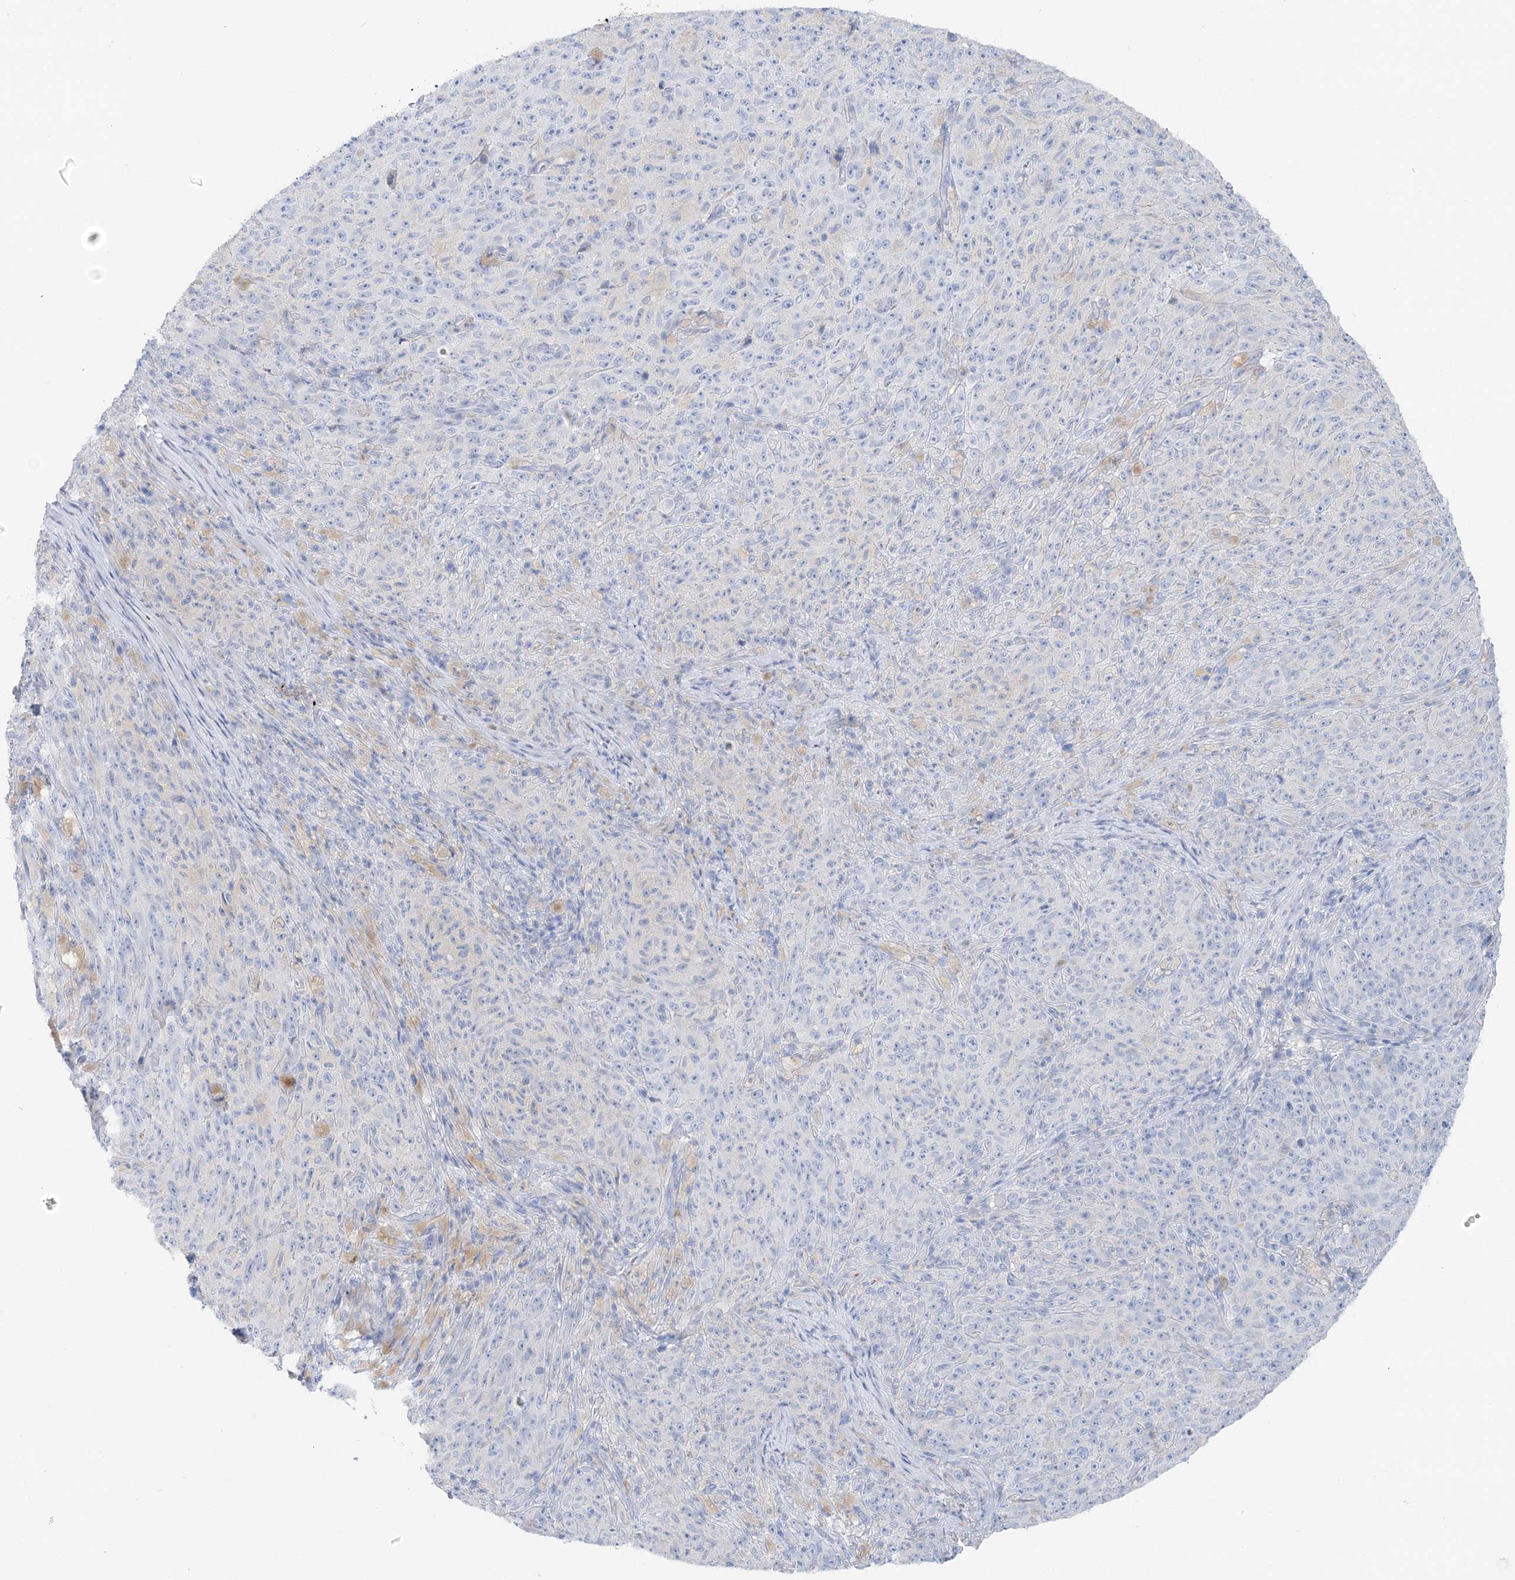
{"staining": {"intensity": "negative", "quantity": "none", "location": "none"}, "tissue": "melanoma", "cell_type": "Tumor cells", "image_type": "cancer", "snomed": [{"axis": "morphology", "description": "Malignant melanoma, NOS"}, {"axis": "topography", "description": "Skin"}], "caption": "High power microscopy micrograph of an immunohistochemistry micrograph of malignant melanoma, revealing no significant expression in tumor cells.", "gene": "HMGCS1", "patient": {"sex": "female", "age": 82}}